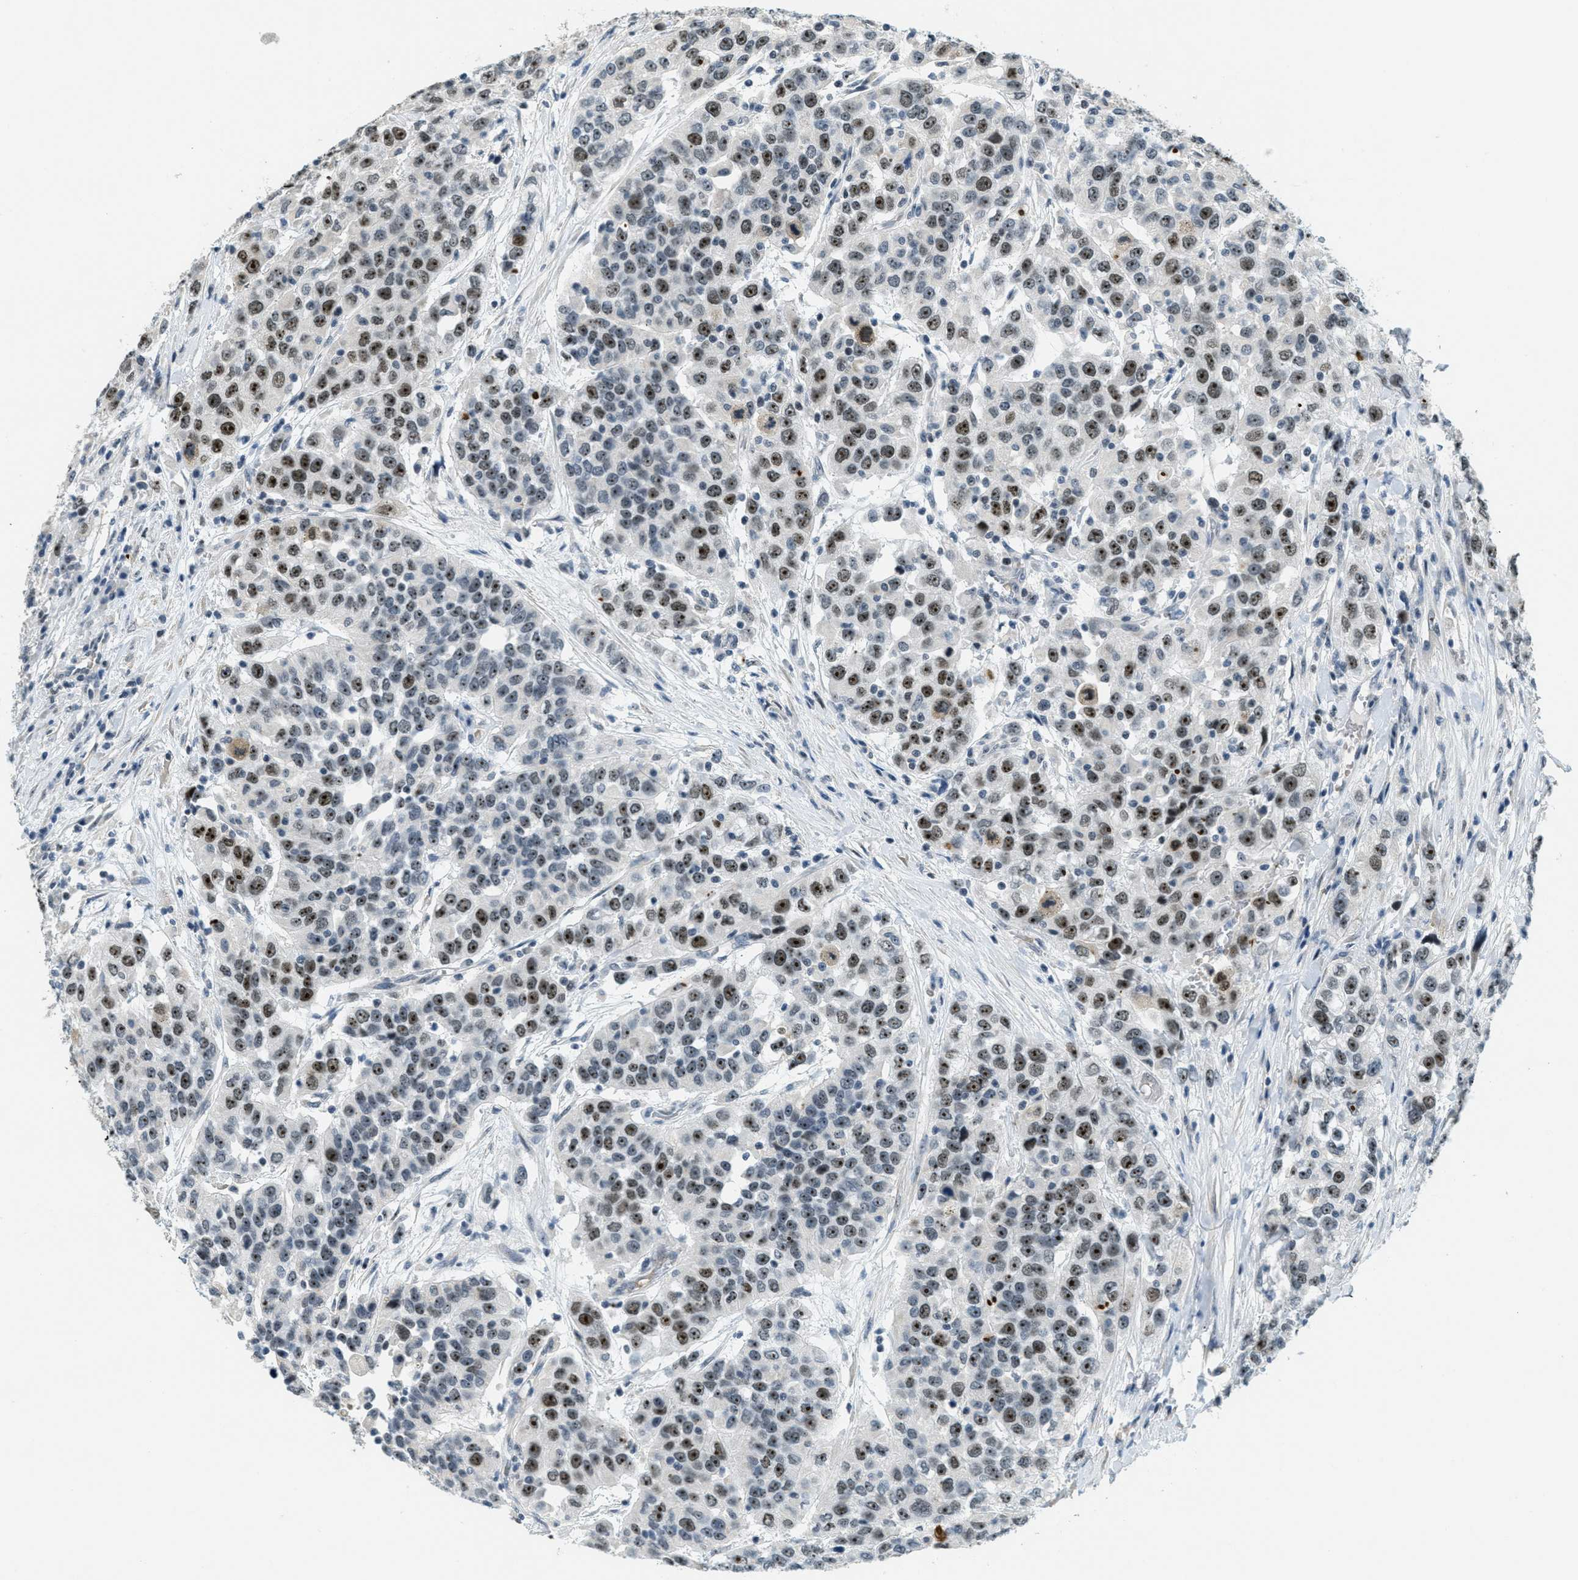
{"staining": {"intensity": "strong", "quantity": "25%-75%", "location": "nuclear"}, "tissue": "urothelial cancer", "cell_type": "Tumor cells", "image_type": "cancer", "snomed": [{"axis": "morphology", "description": "Urothelial carcinoma, High grade"}, {"axis": "topography", "description": "Urinary bladder"}], "caption": "This is a micrograph of IHC staining of urothelial cancer, which shows strong staining in the nuclear of tumor cells.", "gene": "DDX47", "patient": {"sex": "female", "age": 80}}